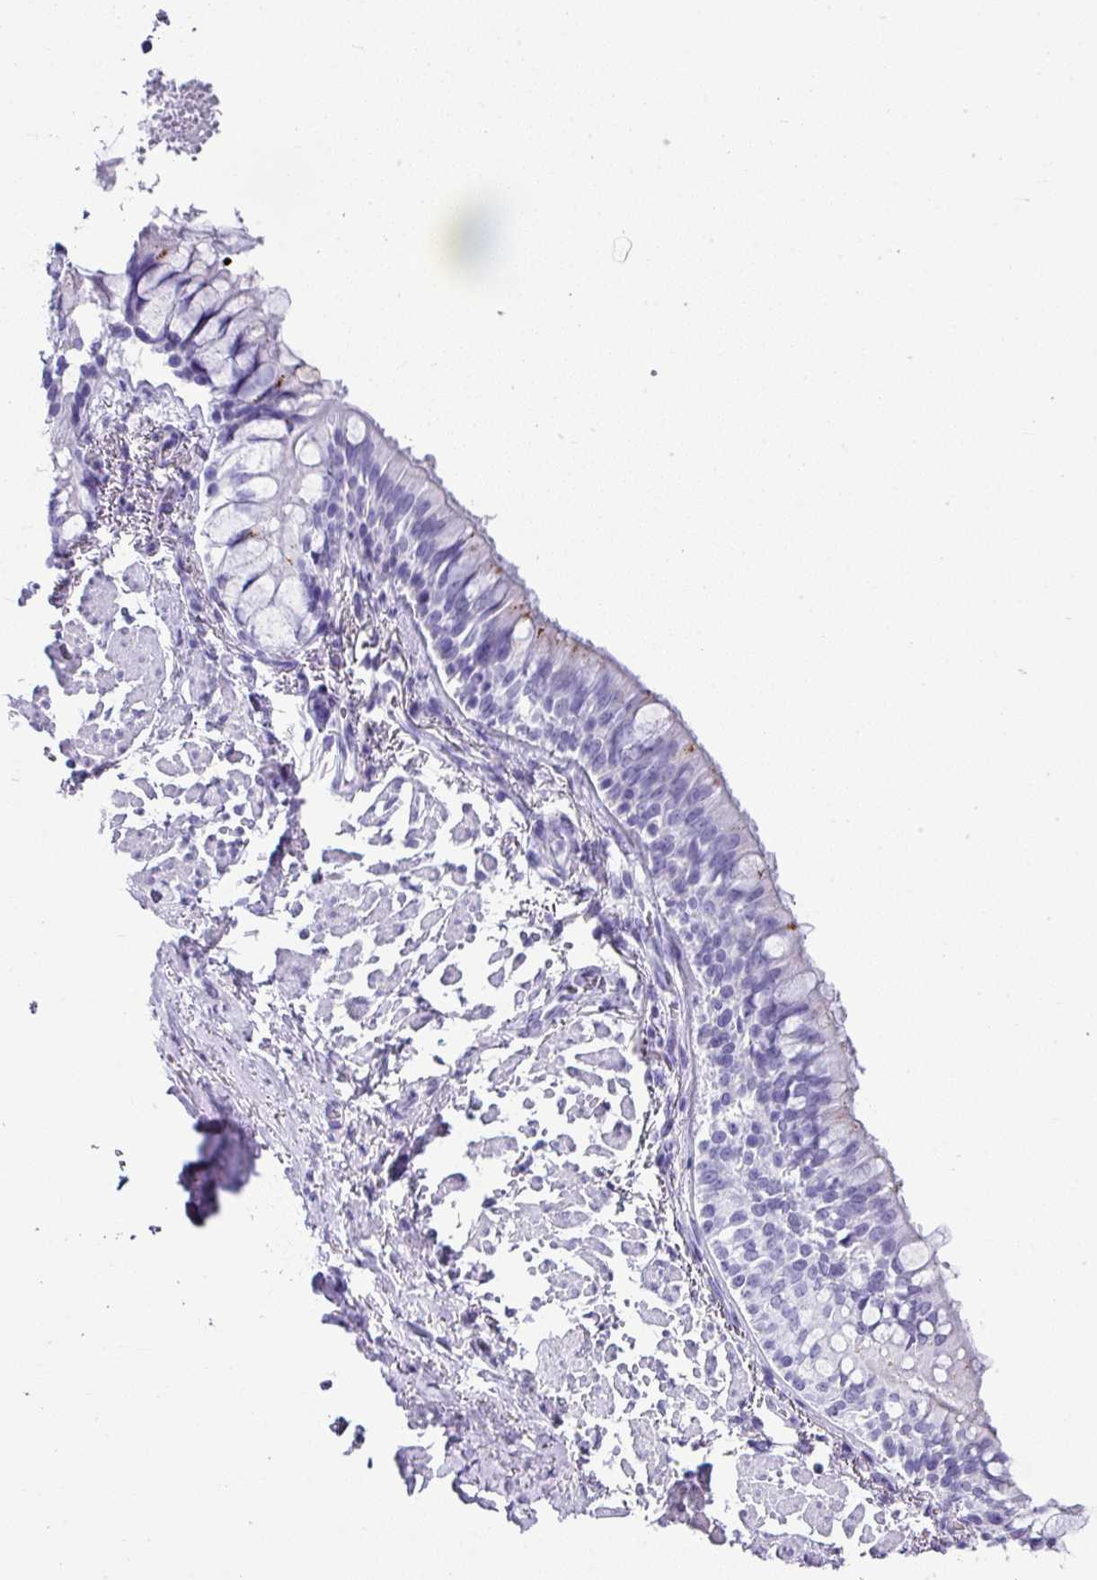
{"staining": {"intensity": "weak", "quantity": "<25%", "location": "cytoplasmic/membranous"}, "tissue": "bronchus", "cell_type": "Respiratory epithelial cells", "image_type": "normal", "snomed": [{"axis": "morphology", "description": "Normal tissue, NOS"}, {"axis": "topography", "description": "Bronchus"}], "caption": "The IHC image has no significant positivity in respiratory epithelial cells of bronchus. The staining was performed using DAB (3,3'-diaminobenzidine) to visualize the protein expression in brown, while the nuclei were stained in blue with hematoxylin (Magnification: 20x).", "gene": "ZNF568", "patient": {"sex": "male", "age": 70}}